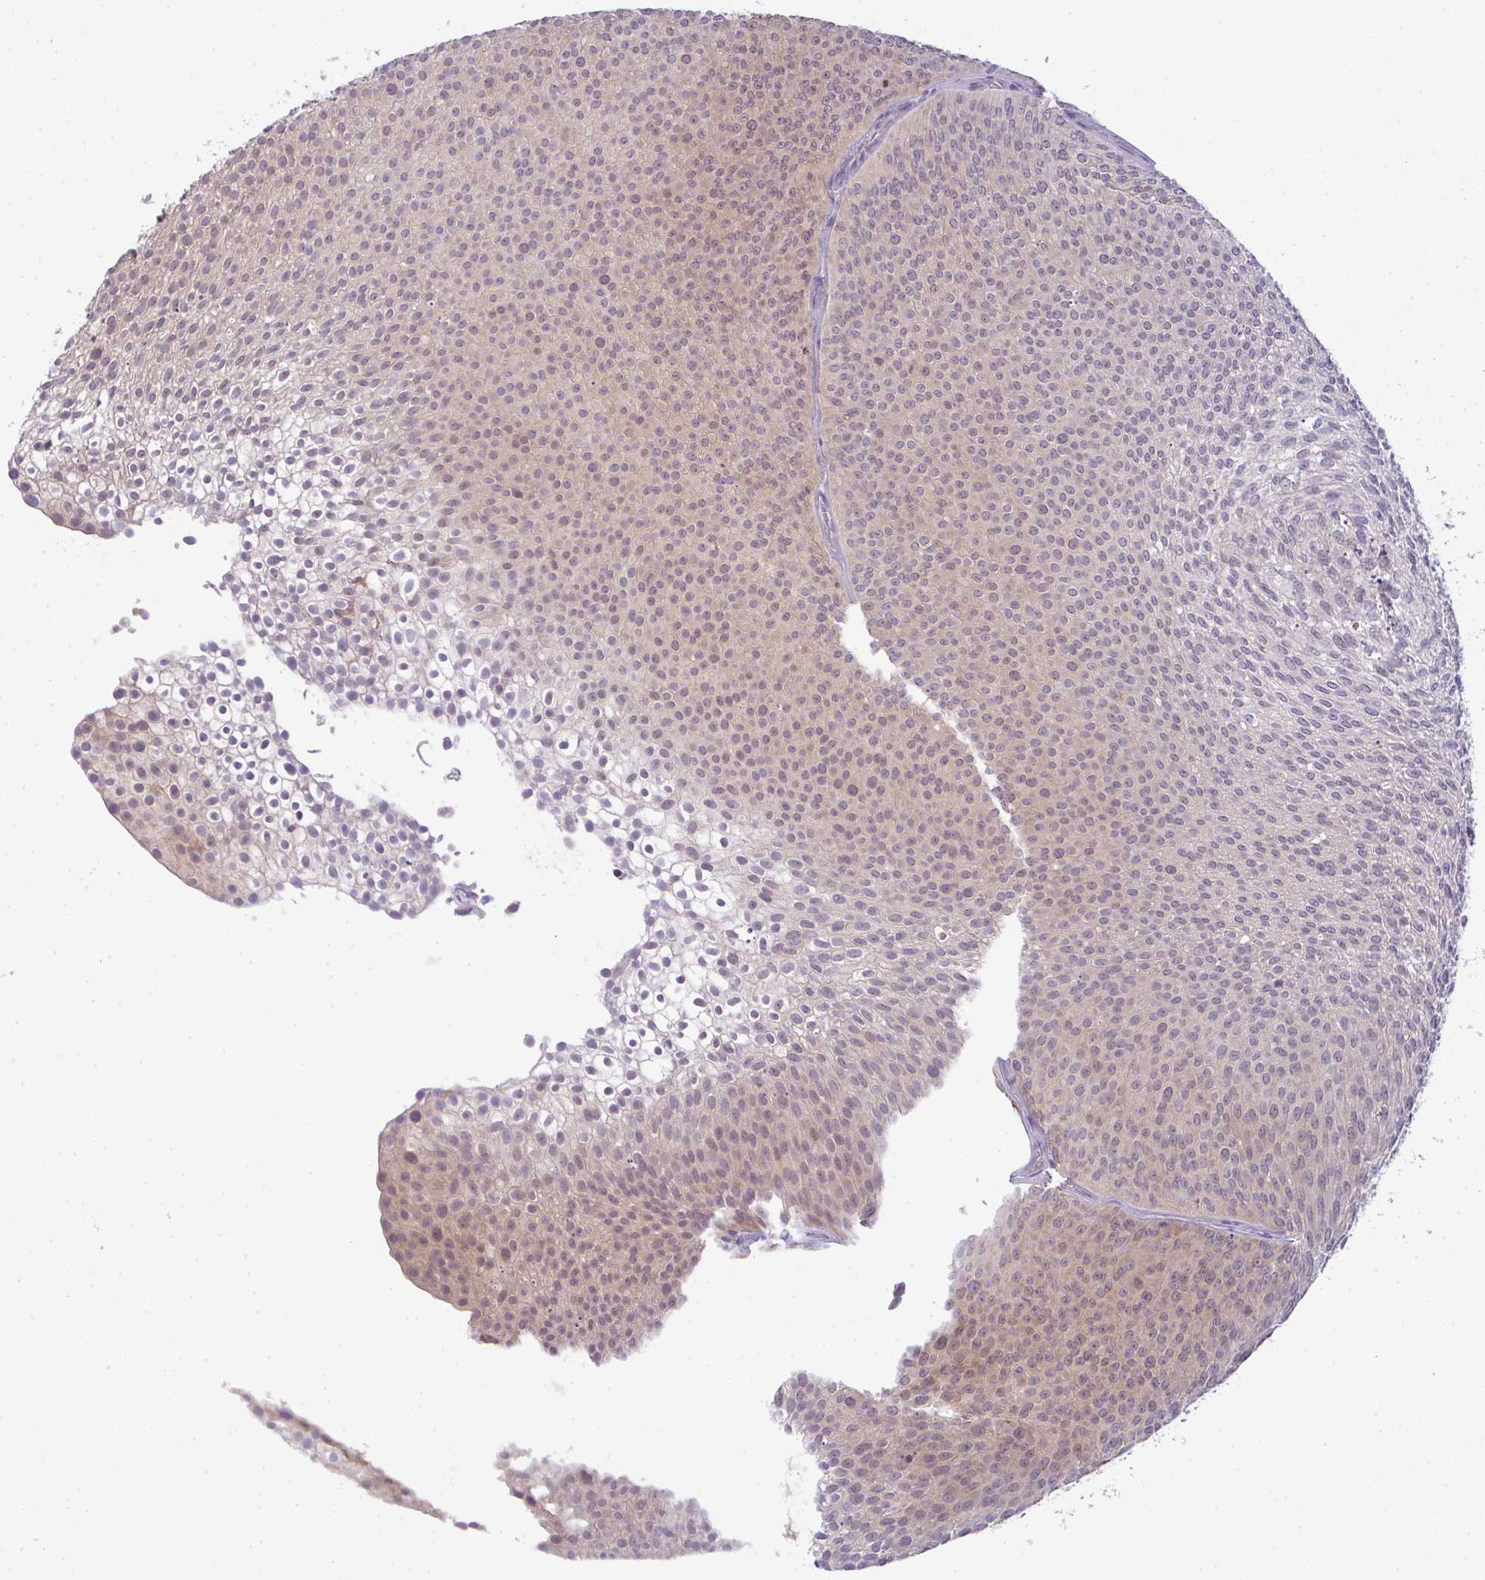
{"staining": {"intensity": "weak", "quantity": "<25%", "location": "cytoplasmic/membranous,nuclear"}, "tissue": "urothelial cancer", "cell_type": "Tumor cells", "image_type": "cancer", "snomed": [{"axis": "morphology", "description": "Urothelial carcinoma, Low grade"}, {"axis": "topography", "description": "Urinary bladder"}], "caption": "This is an immunohistochemistry micrograph of low-grade urothelial carcinoma. There is no positivity in tumor cells.", "gene": "CSE1L", "patient": {"sex": "male", "age": 91}}